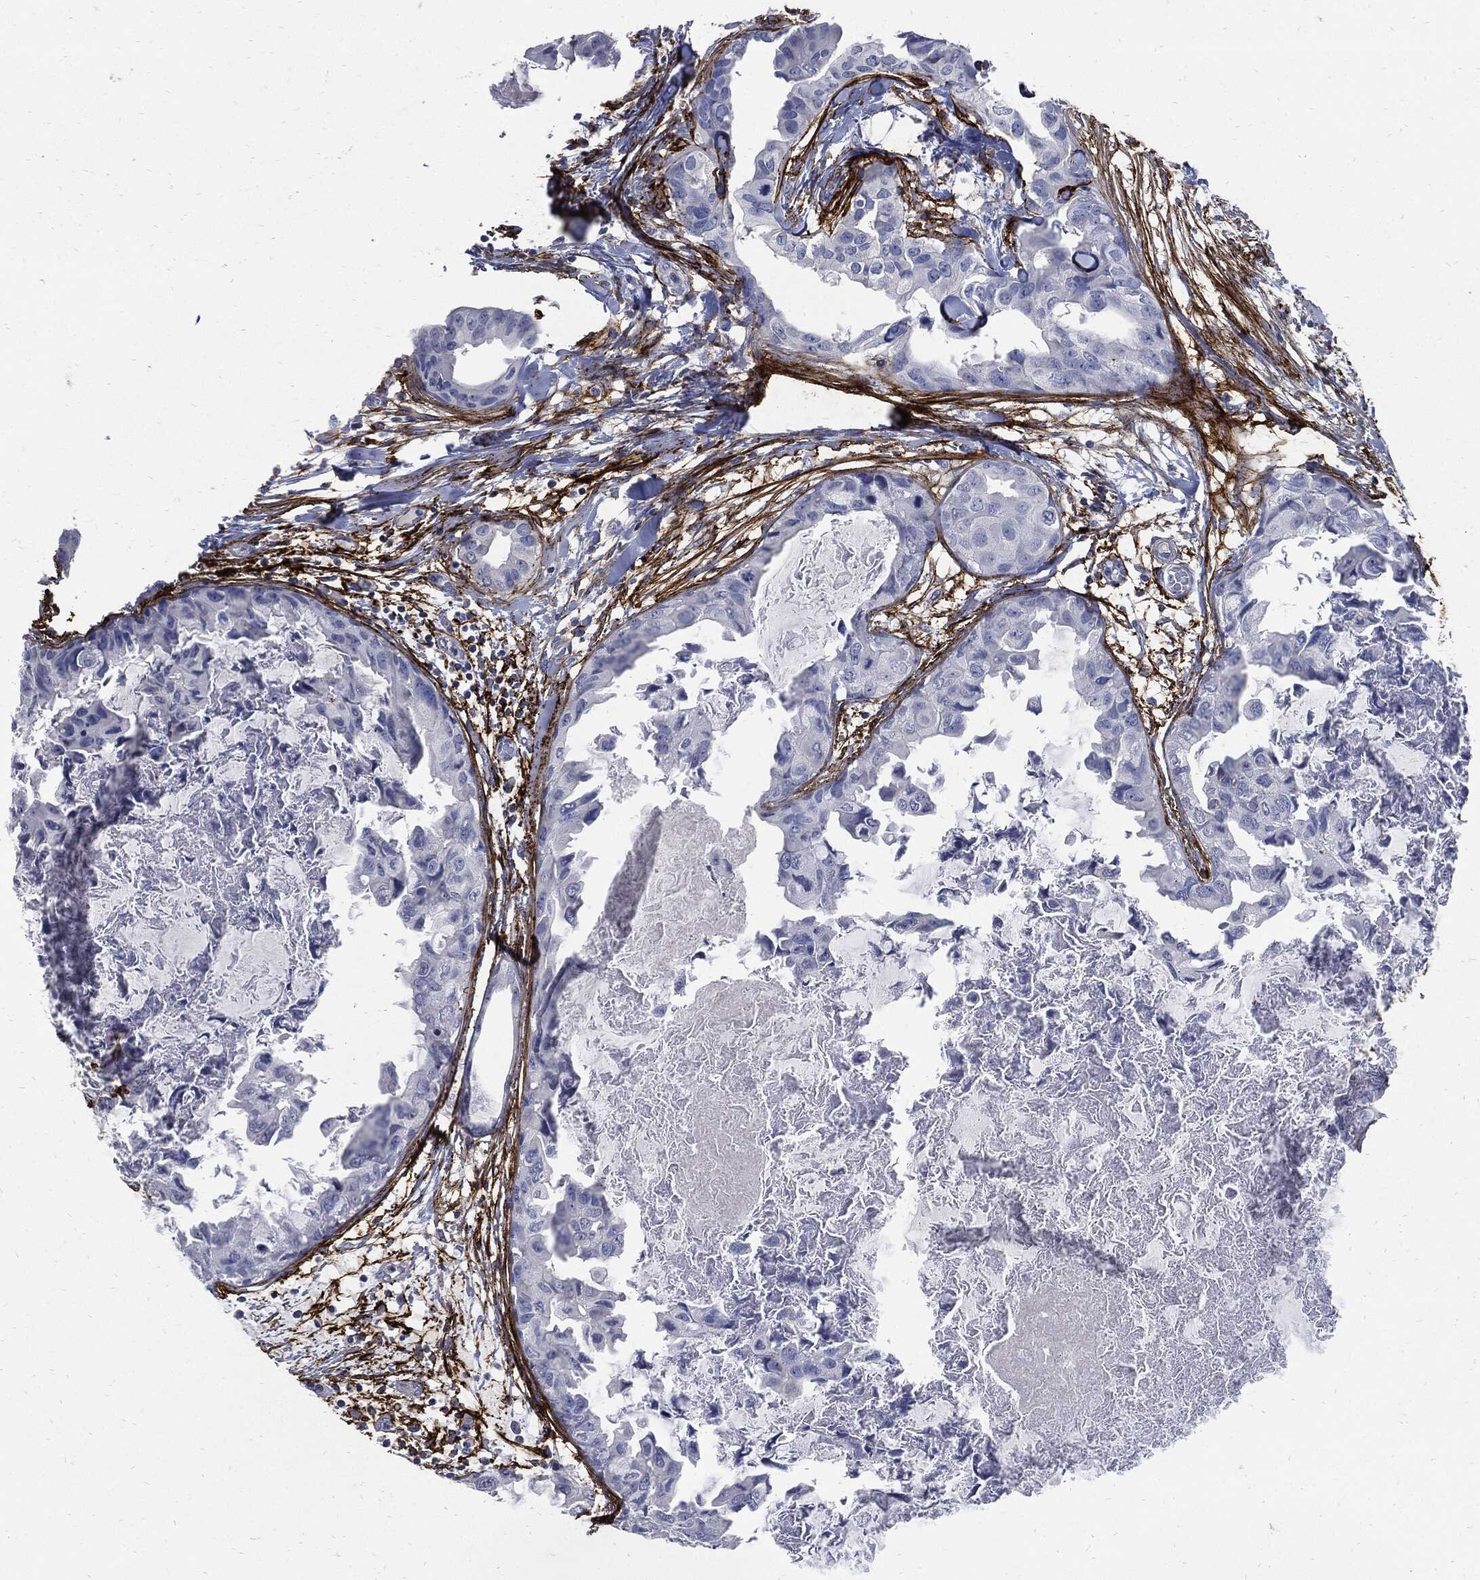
{"staining": {"intensity": "negative", "quantity": "none", "location": "none"}, "tissue": "breast cancer", "cell_type": "Tumor cells", "image_type": "cancer", "snomed": [{"axis": "morphology", "description": "Normal tissue, NOS"}, {"axis": "morphology", "description": "Duct carcinoma"}, {"axis": "topography", "description": "Breast"}], "caption": "High magnification brightfield microscopy of breast cancer (infiltrating ductal carcinoma) stained with DAB (brown) and counterstained with hematoxylin (blue): tumor cells show no significant staining. (Stains: DAB IHC with hematoxylin counter stain, Microscopy: brightfield microscopy at high magnification).", "gene": "FBN1", "patient": {"sex": "female", "age": 40}}